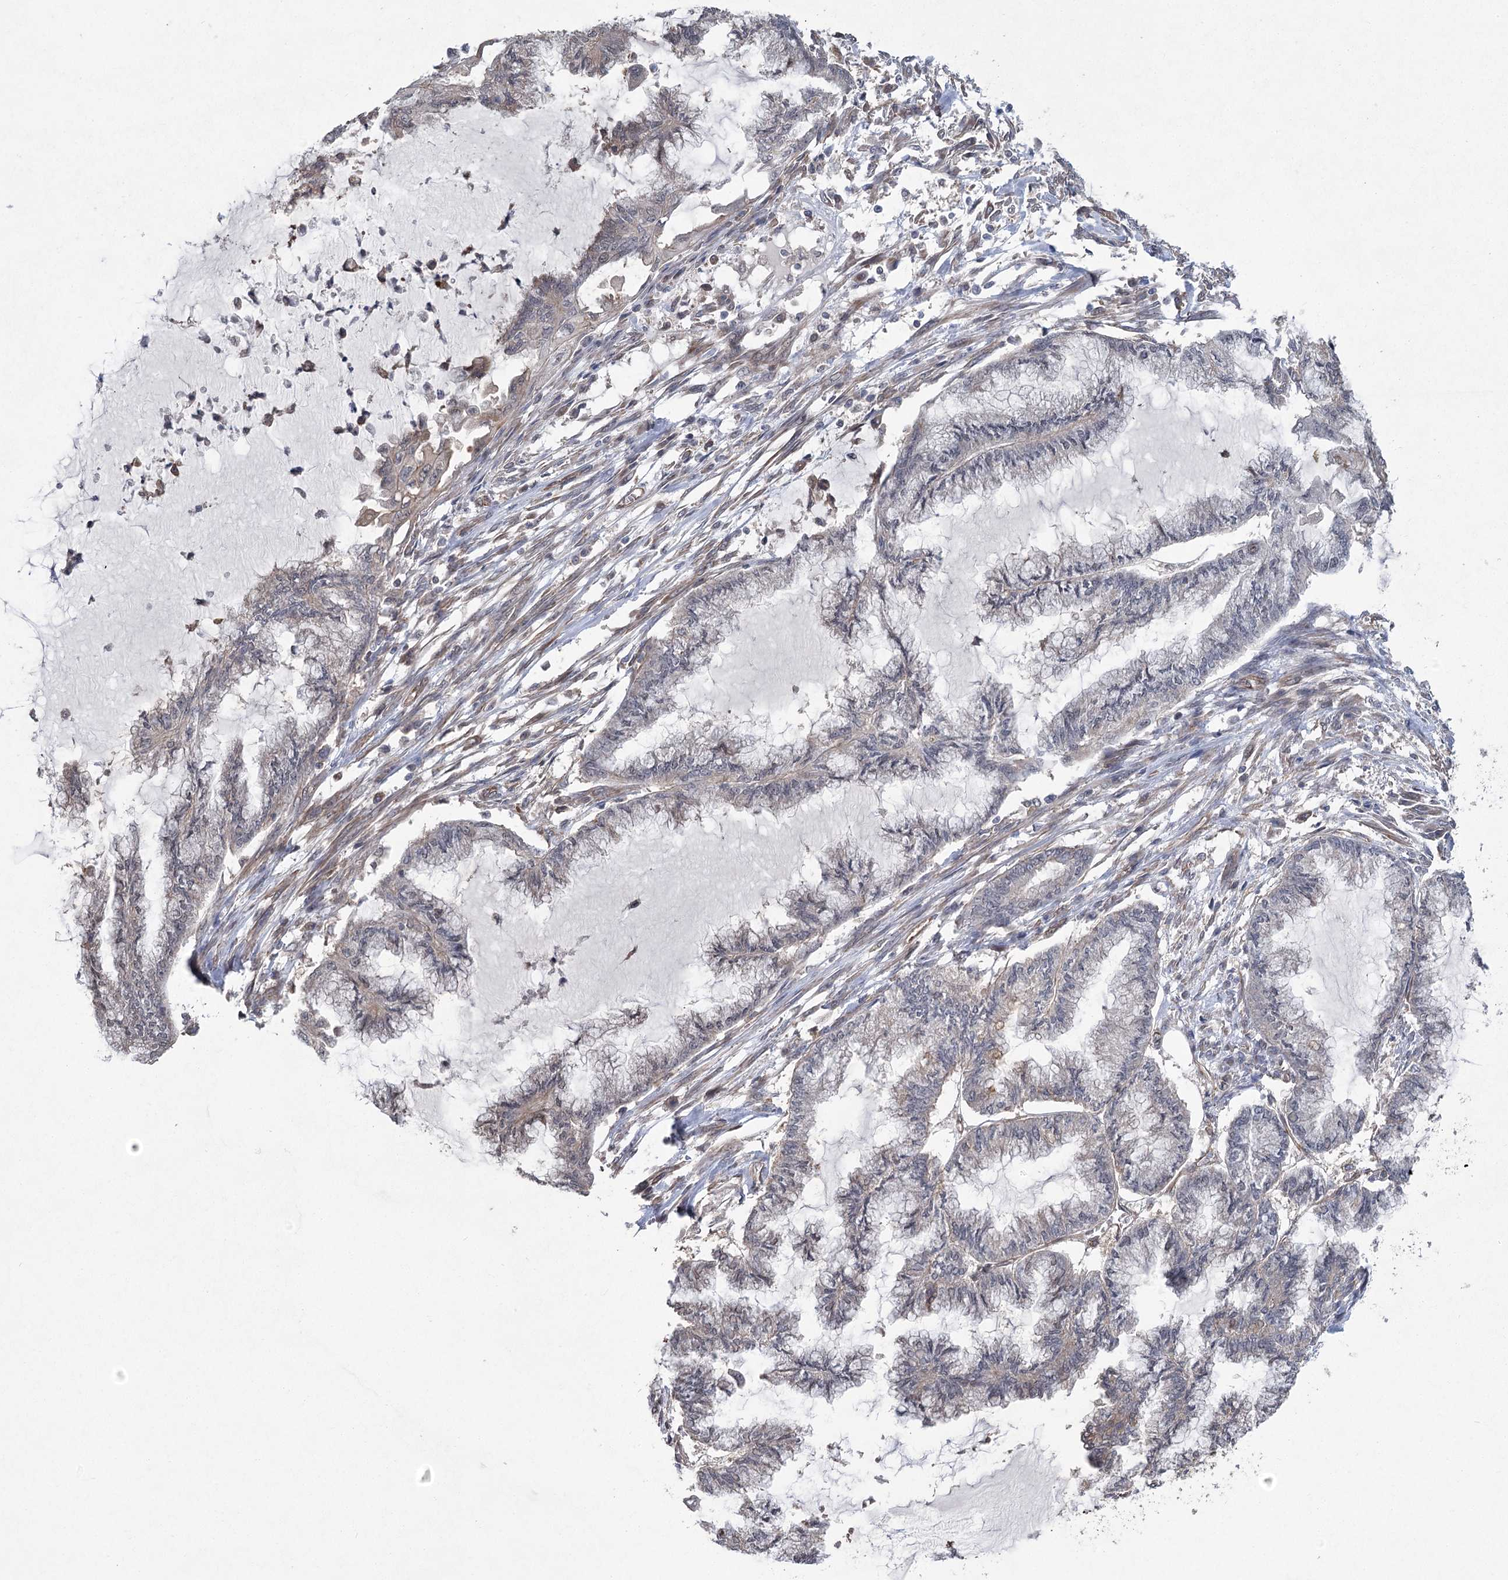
{"staining": {"intensity": "negative", "quantity": "none", "location": "none"}, "tissue": "endometrial cancer", "cell_type": "Tumor cells", "image_type": "cancer", "snomed": [{"axis": "morphology", "description": "Adenocarcinoma, NOS"}, {"axis": "topography", "description": "Endometrium"}], "caption": "IHC photomicrograph of endometrial adenocarcinoma stained for a protein (brown), which exhibits no staining in tumor cells. Brightfield microscopy of IHC stained with DAB (3,3'-diaminobenzidine) (brown) and hematoxylin (blue), captured at high magnification.", "gene": "RWDD4", "patient": {"sex": "female", "age": 86}}